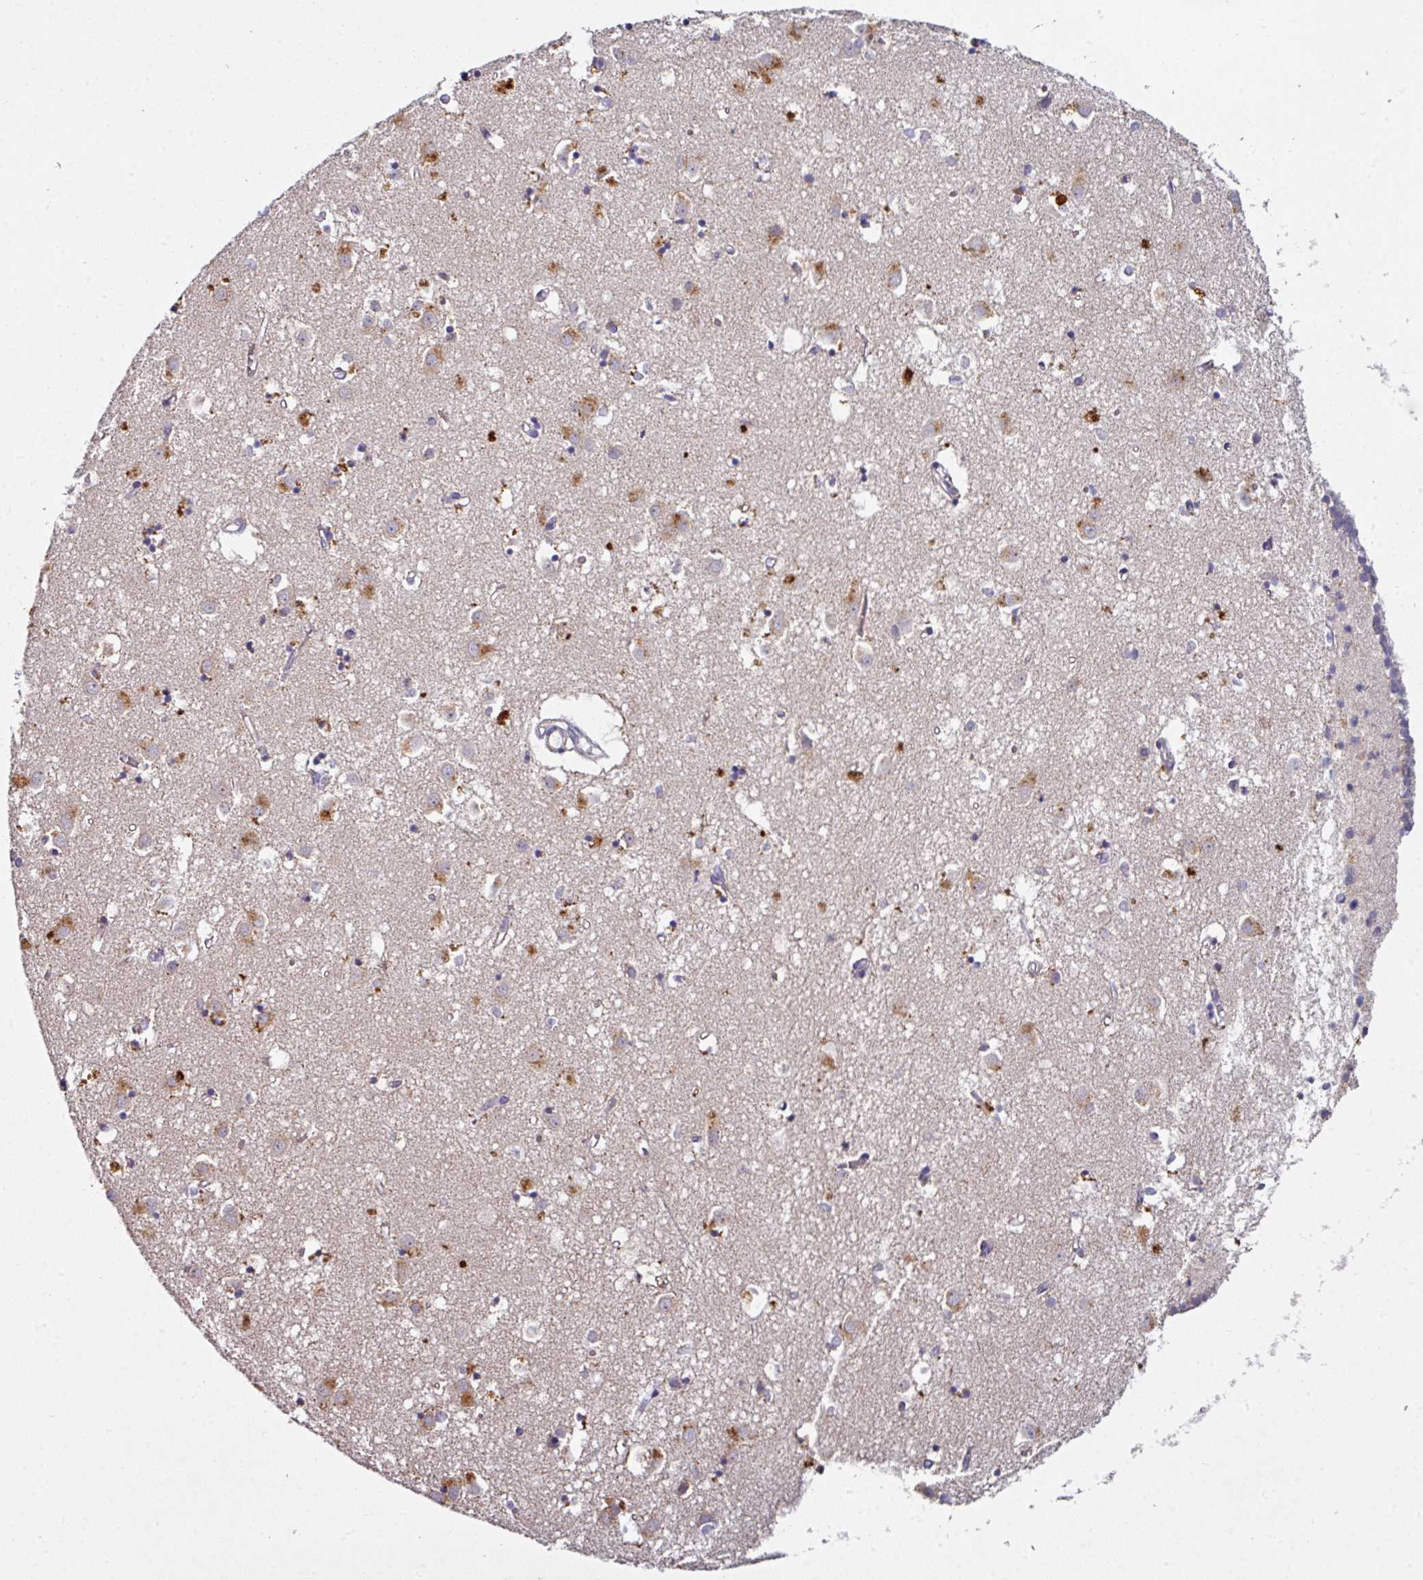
{"staining": {"intensity": "negative", "quantity": "none", "location": "none"}, "tissue": "caudate", "cell_type": "Glial cells", "image_type": "normal", "snomed": [{"axis": "morphology", "description": "Normal tissue, NOS"}, {"axis": "topography", "description": "Lateral ventricle wall"}], "caption": "This histopathology image is of unremarkable caudate stained with immunohistochemistry to label a protein in brown with the nuclei are counter-stained blue. There is no positivity in glial cells. (Immunohistochemistry, brightfield microscopy, high magnification).", "gene": "AEBP2", "patient": {"sex": "male", "age": 70}}